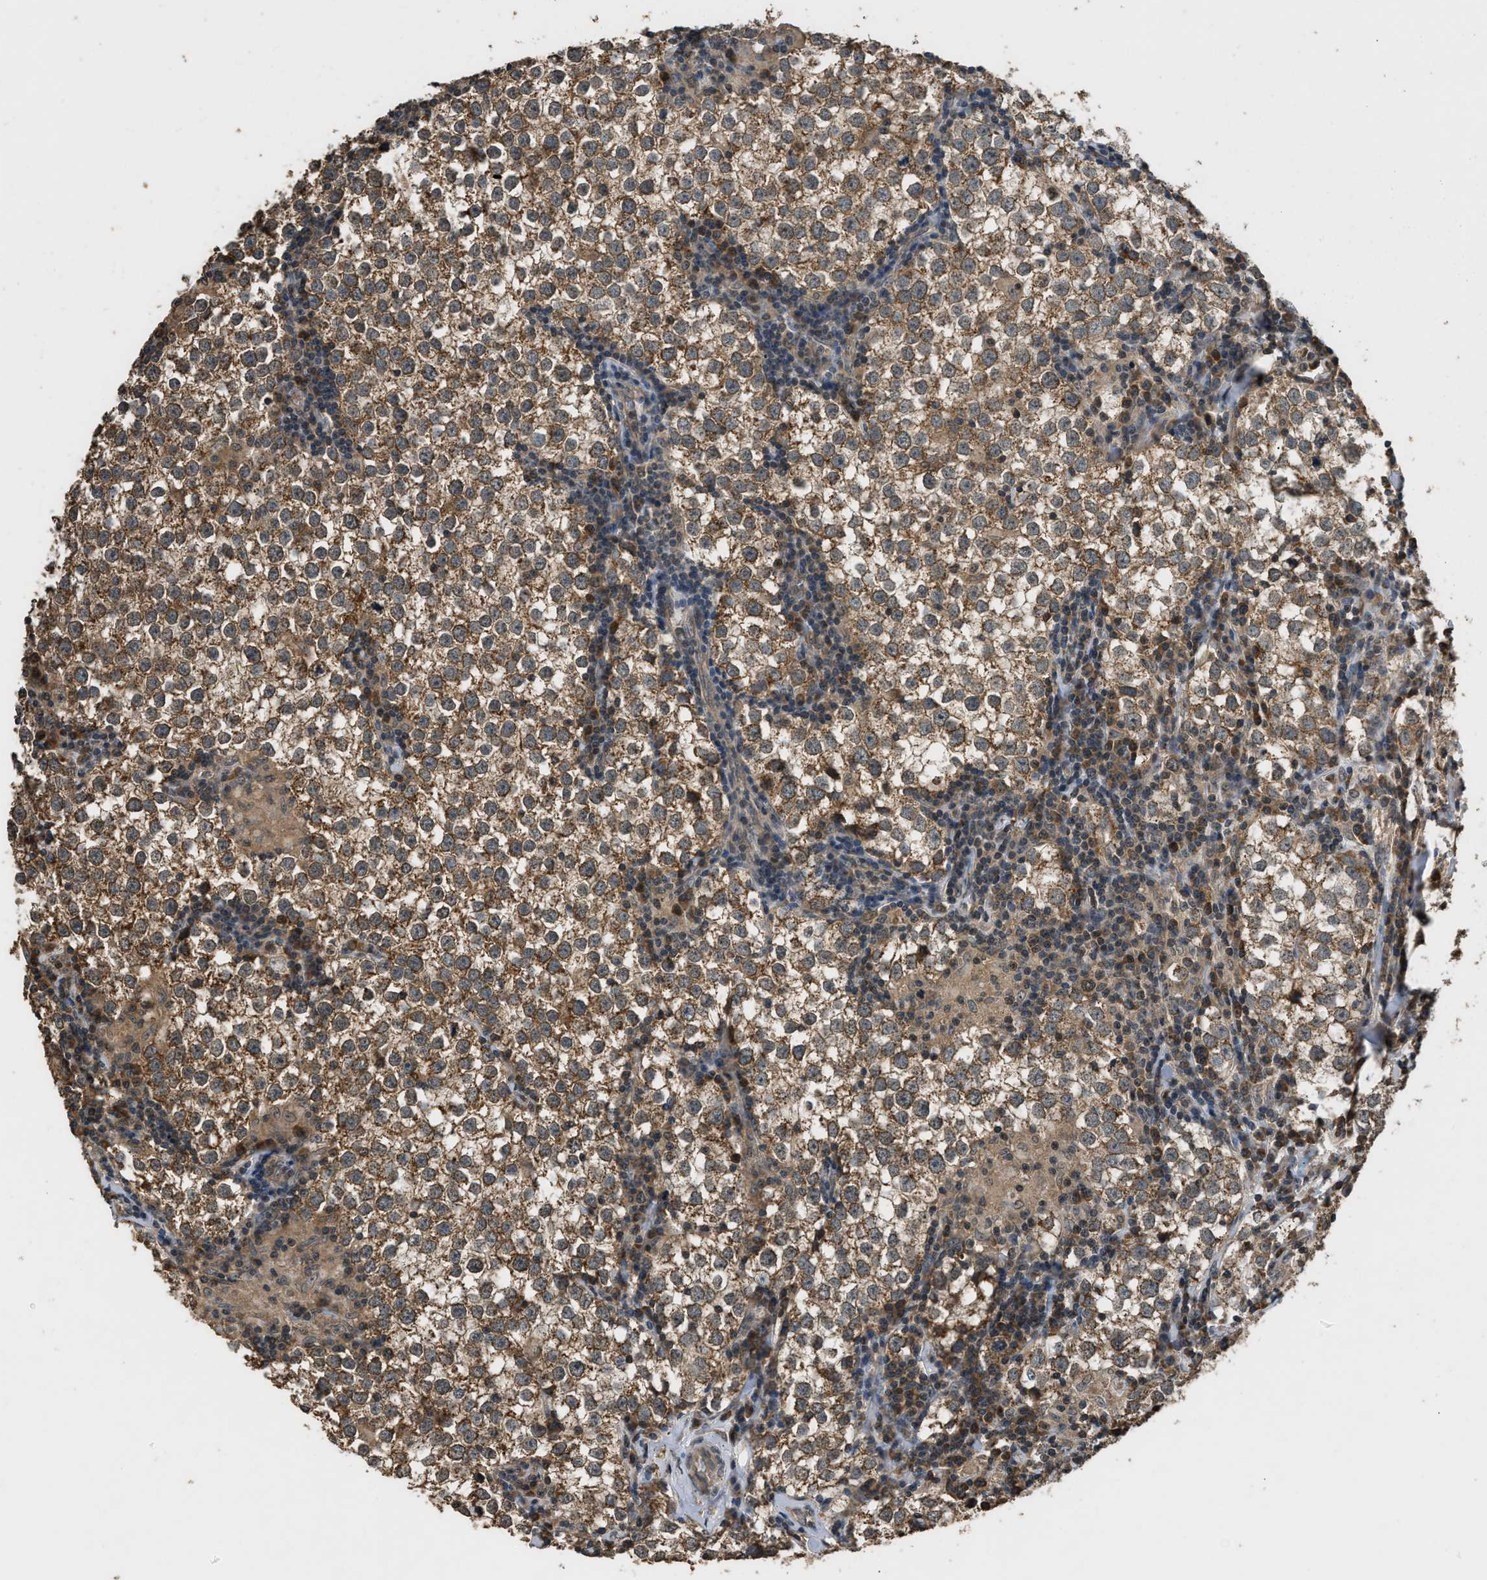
{"staining": {"intensity": "moderate", "quantity": ">75%", "location": "cytoplasmic/membranous"}, "tissue": "testis cancer", "cell_type": "Tumor cells", "image_type": "cancer", "snomed": [{"axis": "morphology", "description": "Seminoma, NOS"}, {"axis": "morphology", "description": "Carcinoma, Embryonal, NOS"}, {"axis": "topography", "description": "Testis"}], "caption": "Protein expression analysis of human testis cancer (embryonal carcinoma) reveals moderate cytoplasmic/membranous staining in about >75% of tumor cells.", "gene": "DENND6B", "patient": {"sex": "male", "age": 36}}